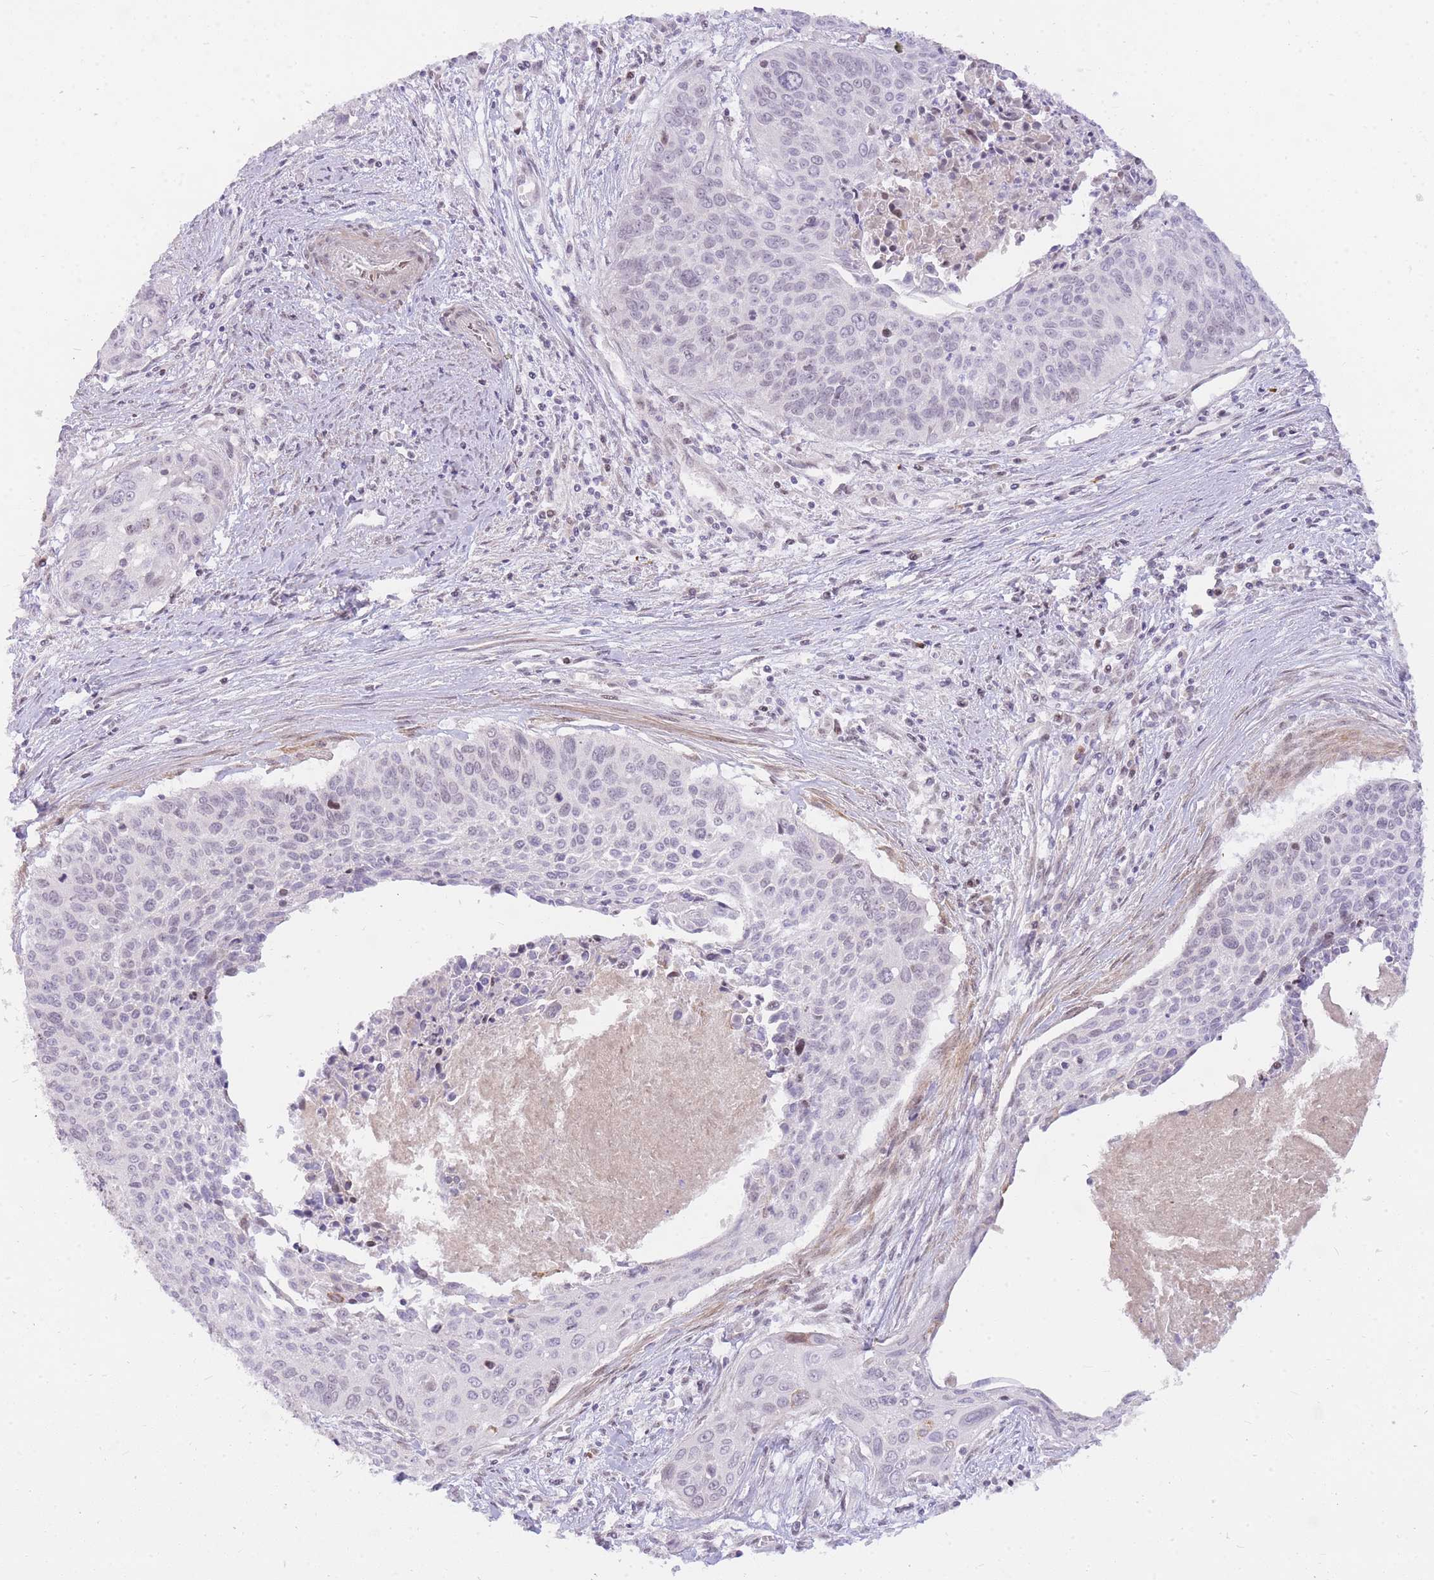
{"staining": {"intensity": "negative", "quantity": "none", "location": "none"}, "tissue": "cervical cancer", "cell_type": "Tumor cells", "image_type": "cancer", "snomed": [{"axis": "morphology", "description": "Squamous cell carcinoma, NOS"}, {"axis": "topography", "description": "Cervix"}], "caption": "Protein analysis of squamous cell carcinoma (cervical) shows no significant staining in tumor cells.", "gene": "TLE2", "patient": {"sex": "female", "age": 55}}